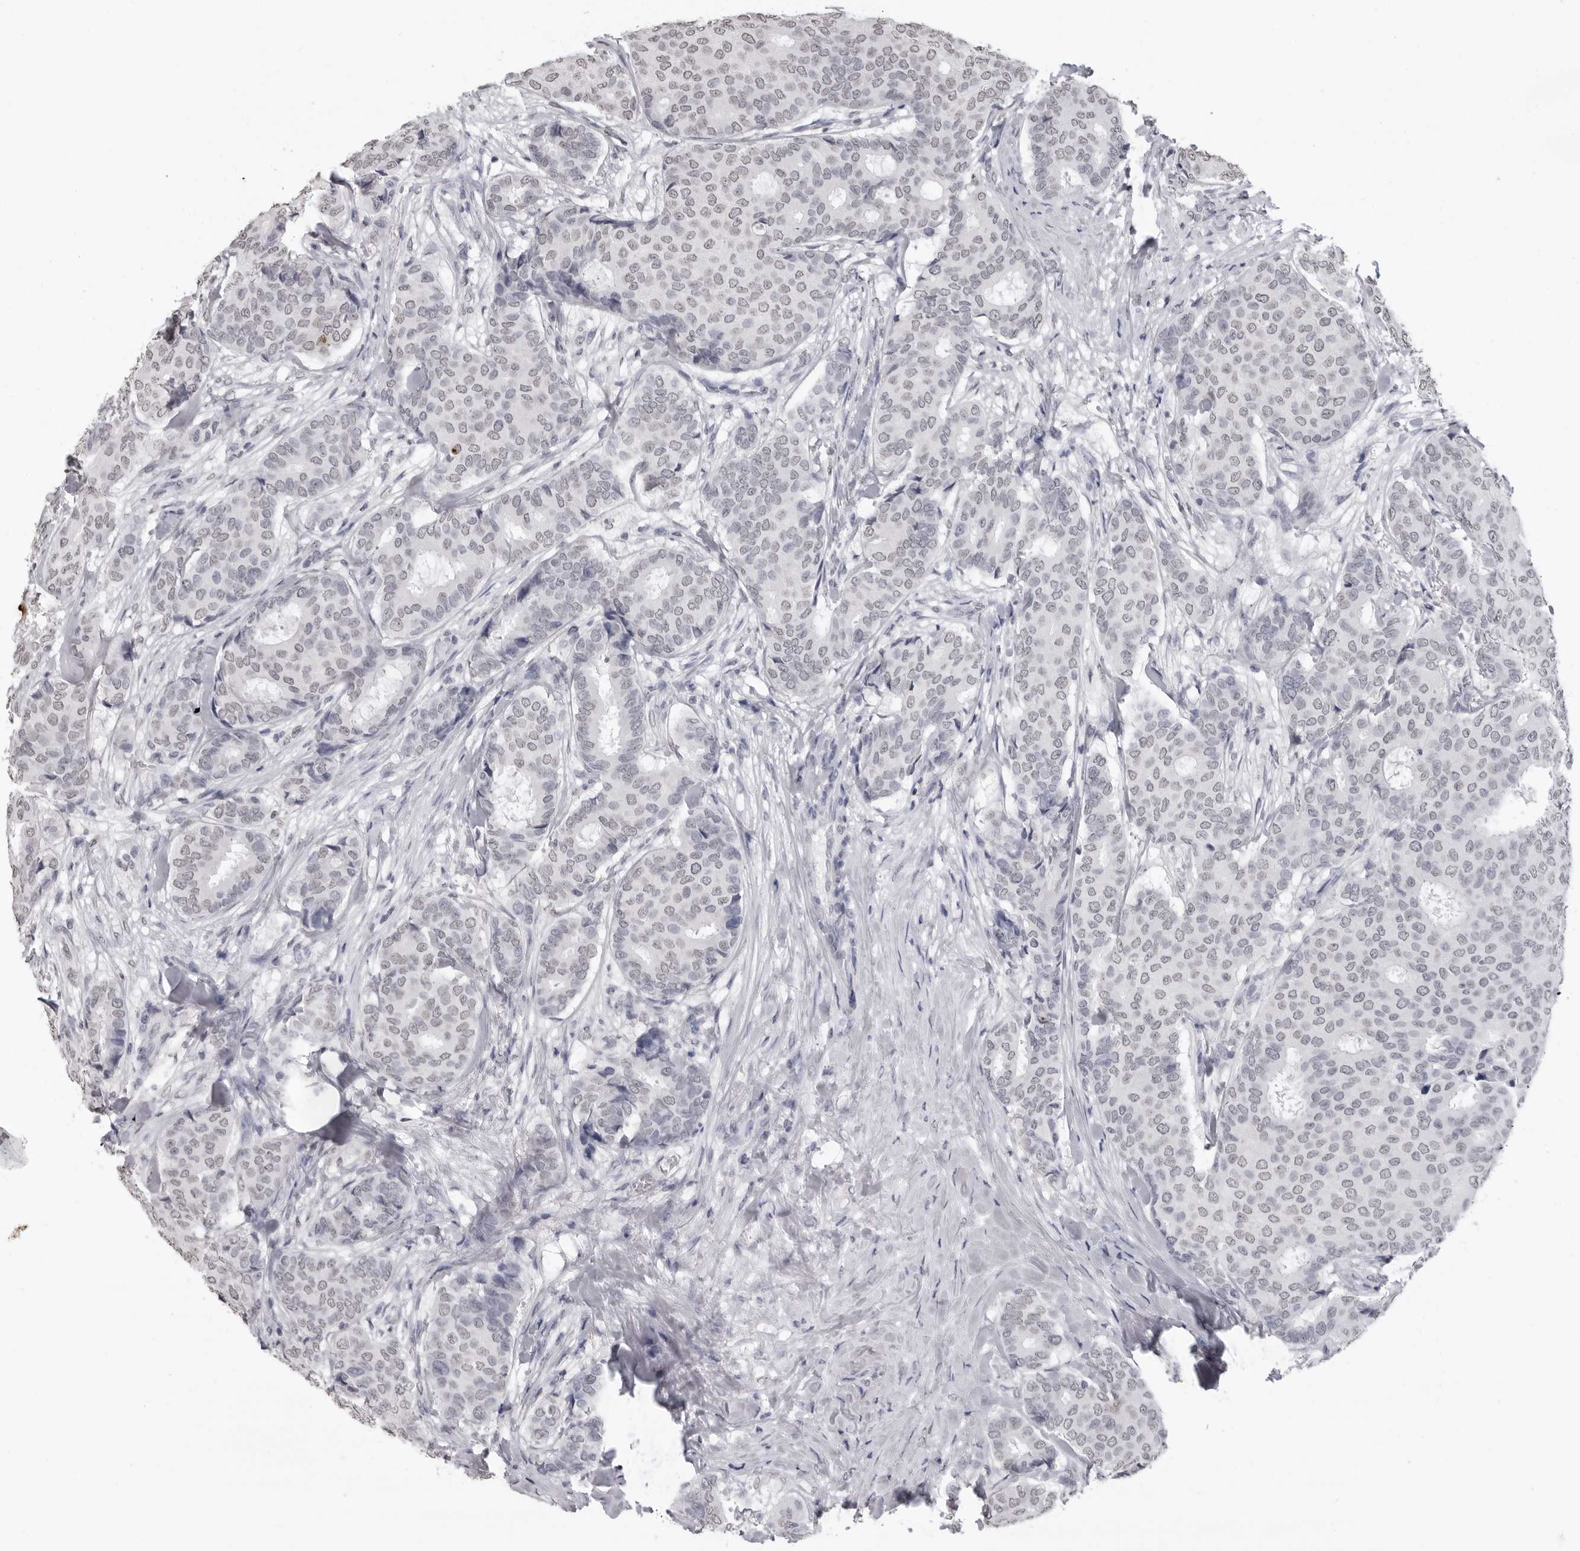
{"staining": {"intensity": "weak", "quantity": "<25%", "location": "nuclear"}, "tissue": "breast cancer", "cell_type": "Tumor cells", "image_type": "cancer", "snomed": [{"axis": "morphology", "description": "Duct carcinoma"}, {"axis": "topography", "description": "Breast"}], "caption": "Immunohistochemical staining of human breast cancer exhibits no significant expression in tumor cells. The staining is performed using DAB brown chromogen with nuclei counter-stained in using hematoxylin.", "gene": "HEPACAM", "patient": {"sex": "female", "age": 75}}